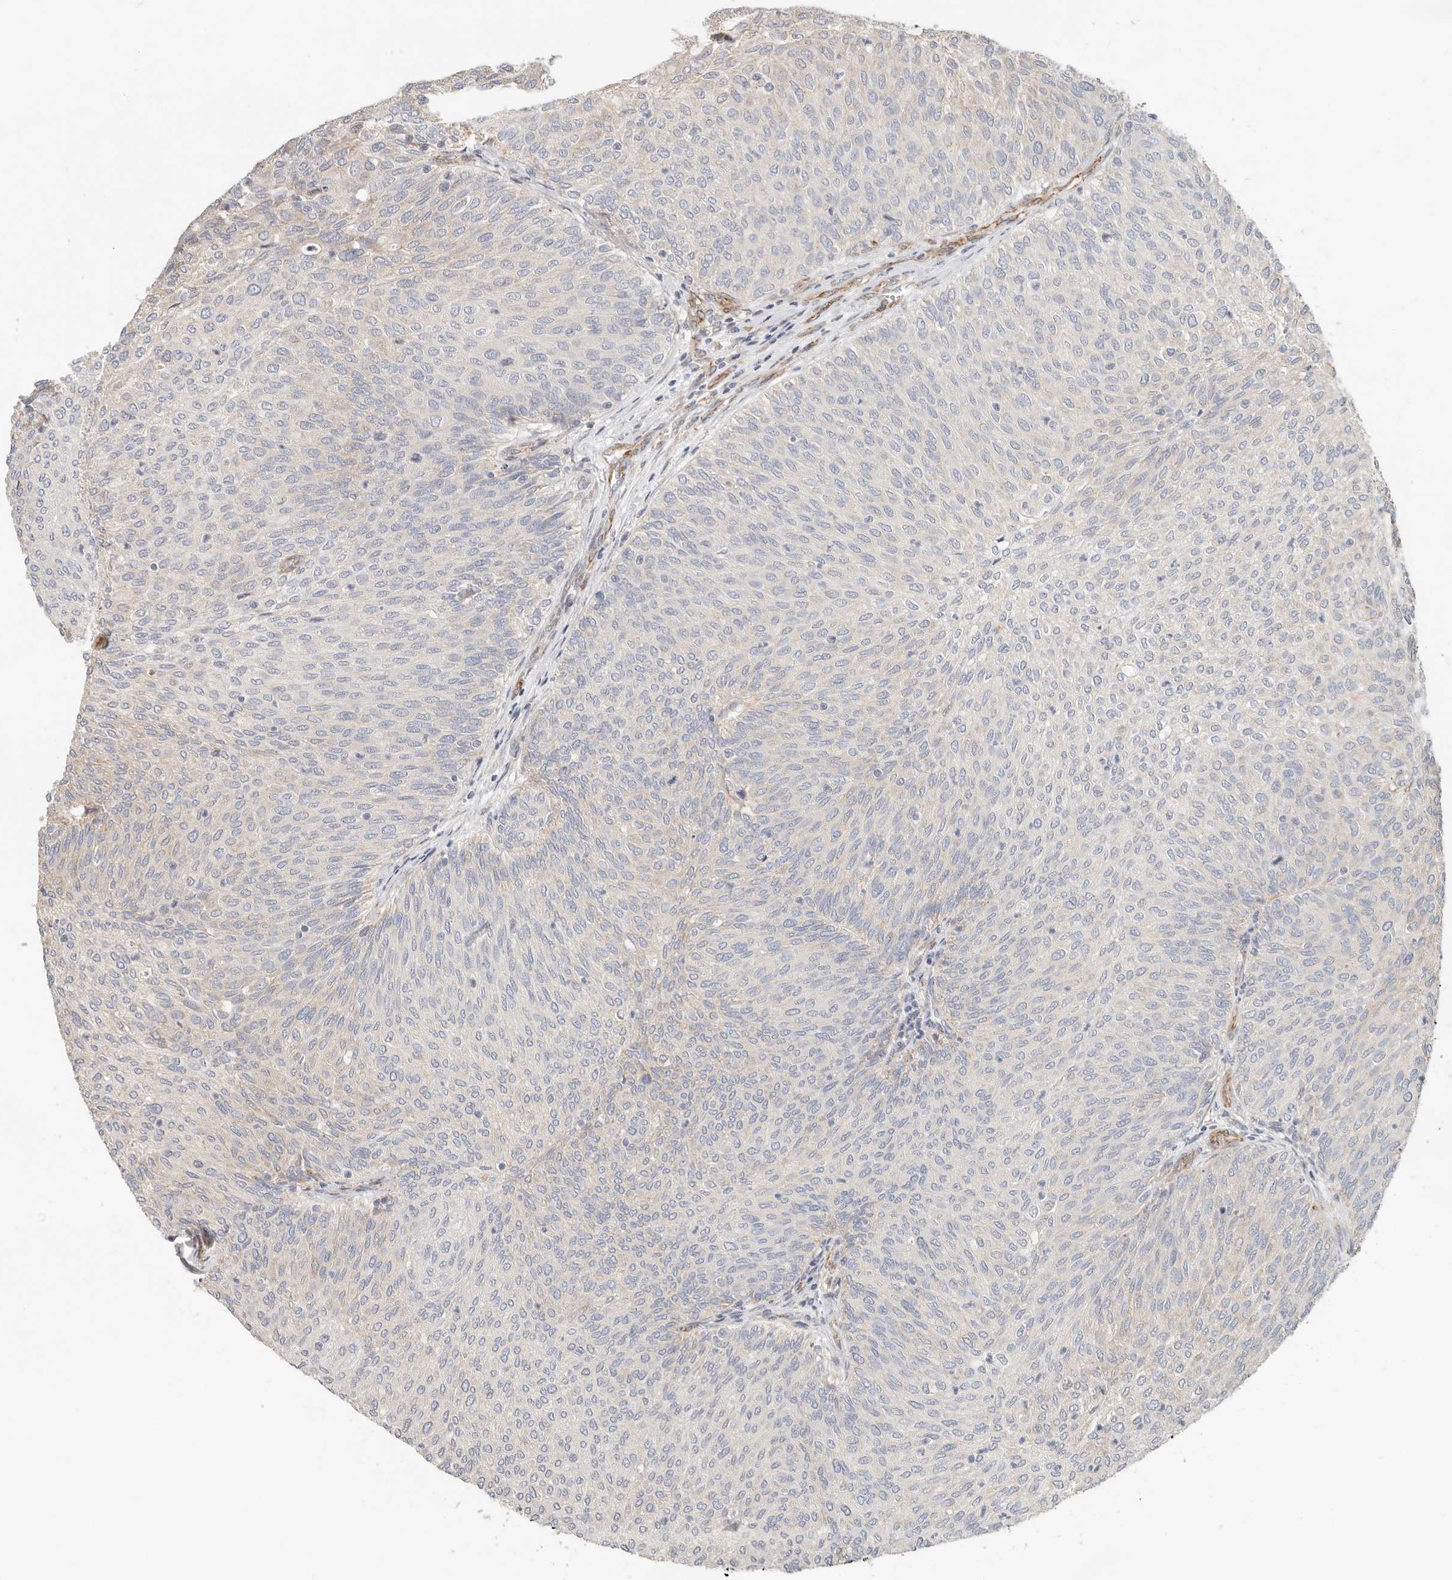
{"staining": {"intensity": "negative", "quantity": "none", "location": "none"}, "tissue": "urothelial cancer", "cell_type": "Tumor cells", "image_type": "cancer", "snomed": [{"axis": "morphology", "description": "Urothelial carcinoma, Low grade"}, {"axis": "topography", "description": "Urinary bladder"}], "caption": "IHC histopathology image of urothelial cancer stained for a protein (brown), which shows no staining in tumor cells.", "gene": "SPRING1", "patient": {"sex": "female", "age": 79}}